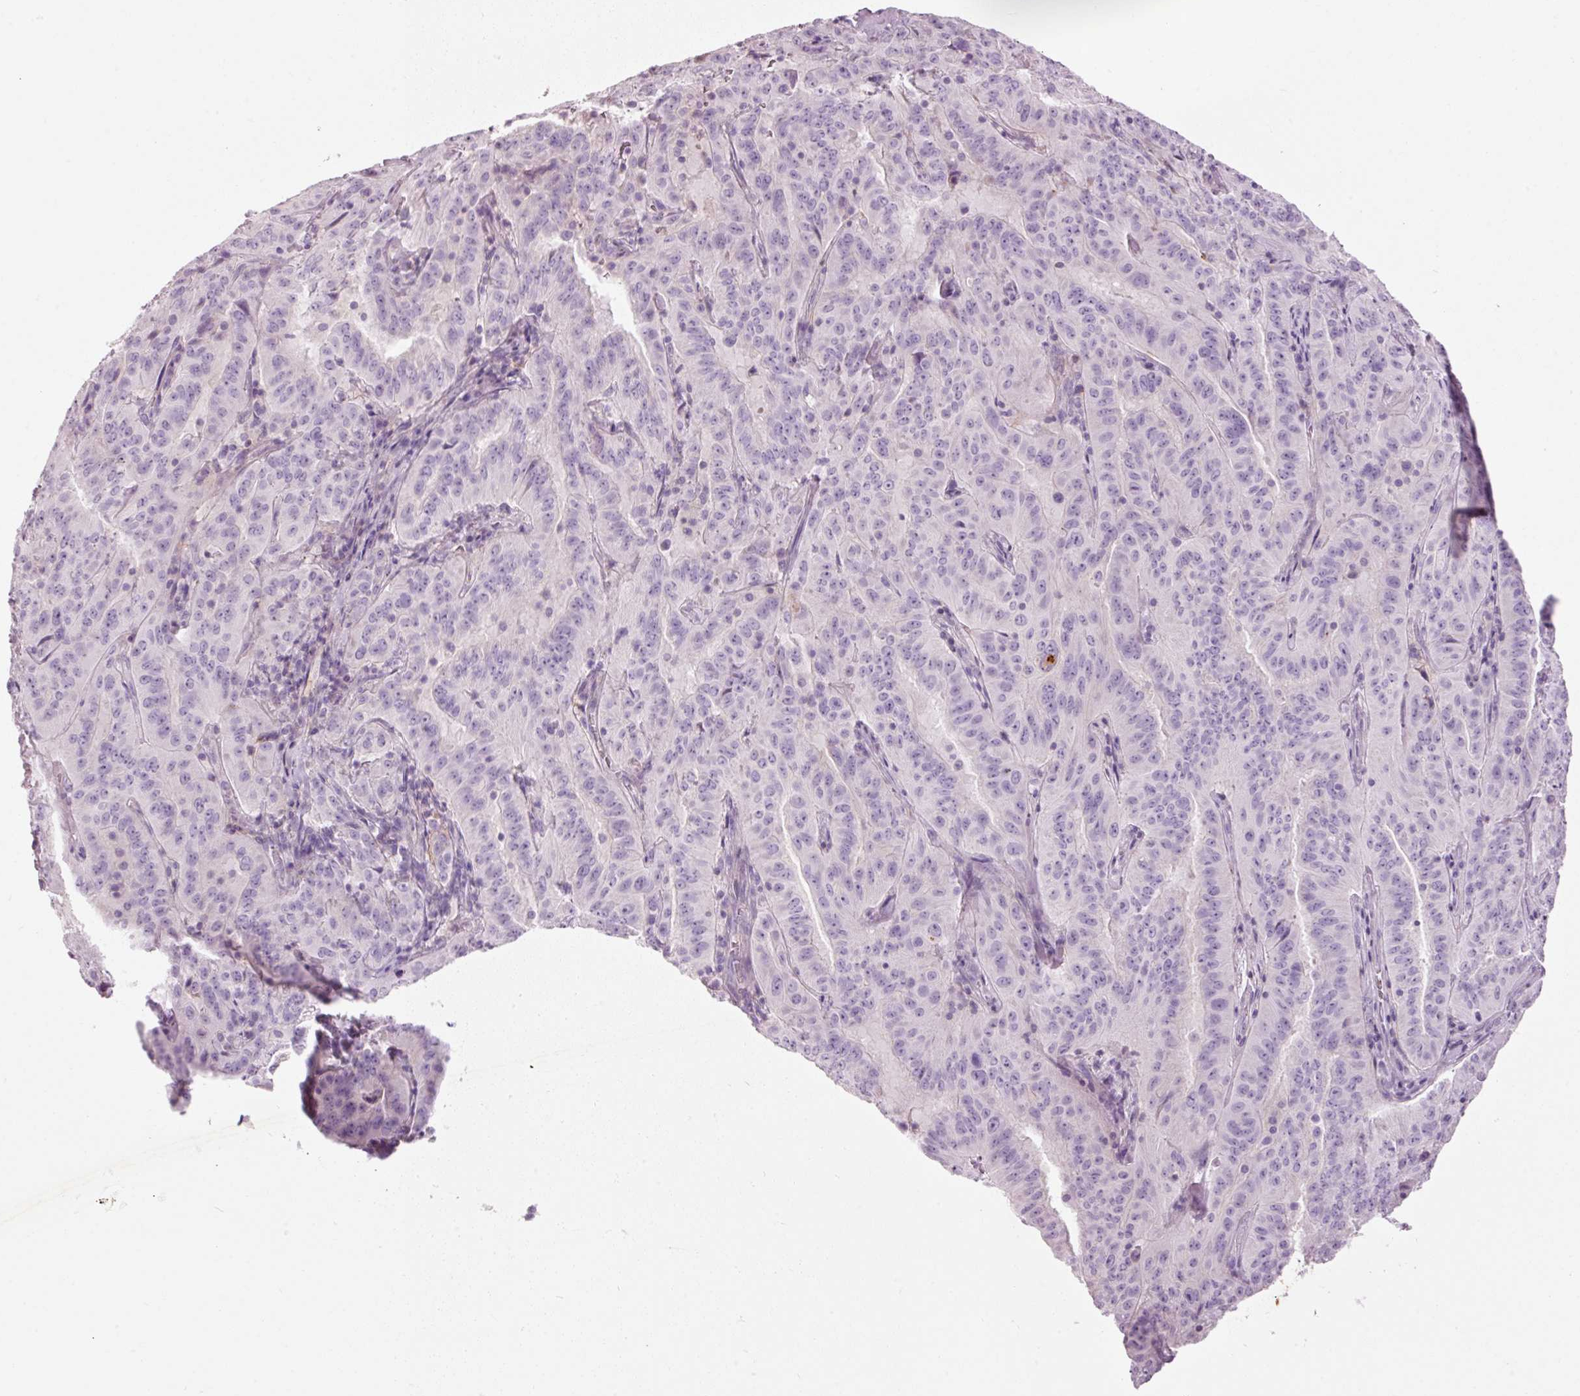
{"staining": {"intensity": "negative", "quantity": "none", "location": "none"}, "tissue": "pancreatic cancer", "cell_type": "Tumor cells", "image_type": "cancer", "snomed": [{"axis": "morphology", "description": "Adenocarcinoma, NOS"}, {"axis": "topography", "description": "Pancreas"}], "caption": "Tumor cells show no significant protein staining in pancreatic adenocarcinoma.", "gene": "MUC5AC", "patient": {"sex": "male", "age": 63}}